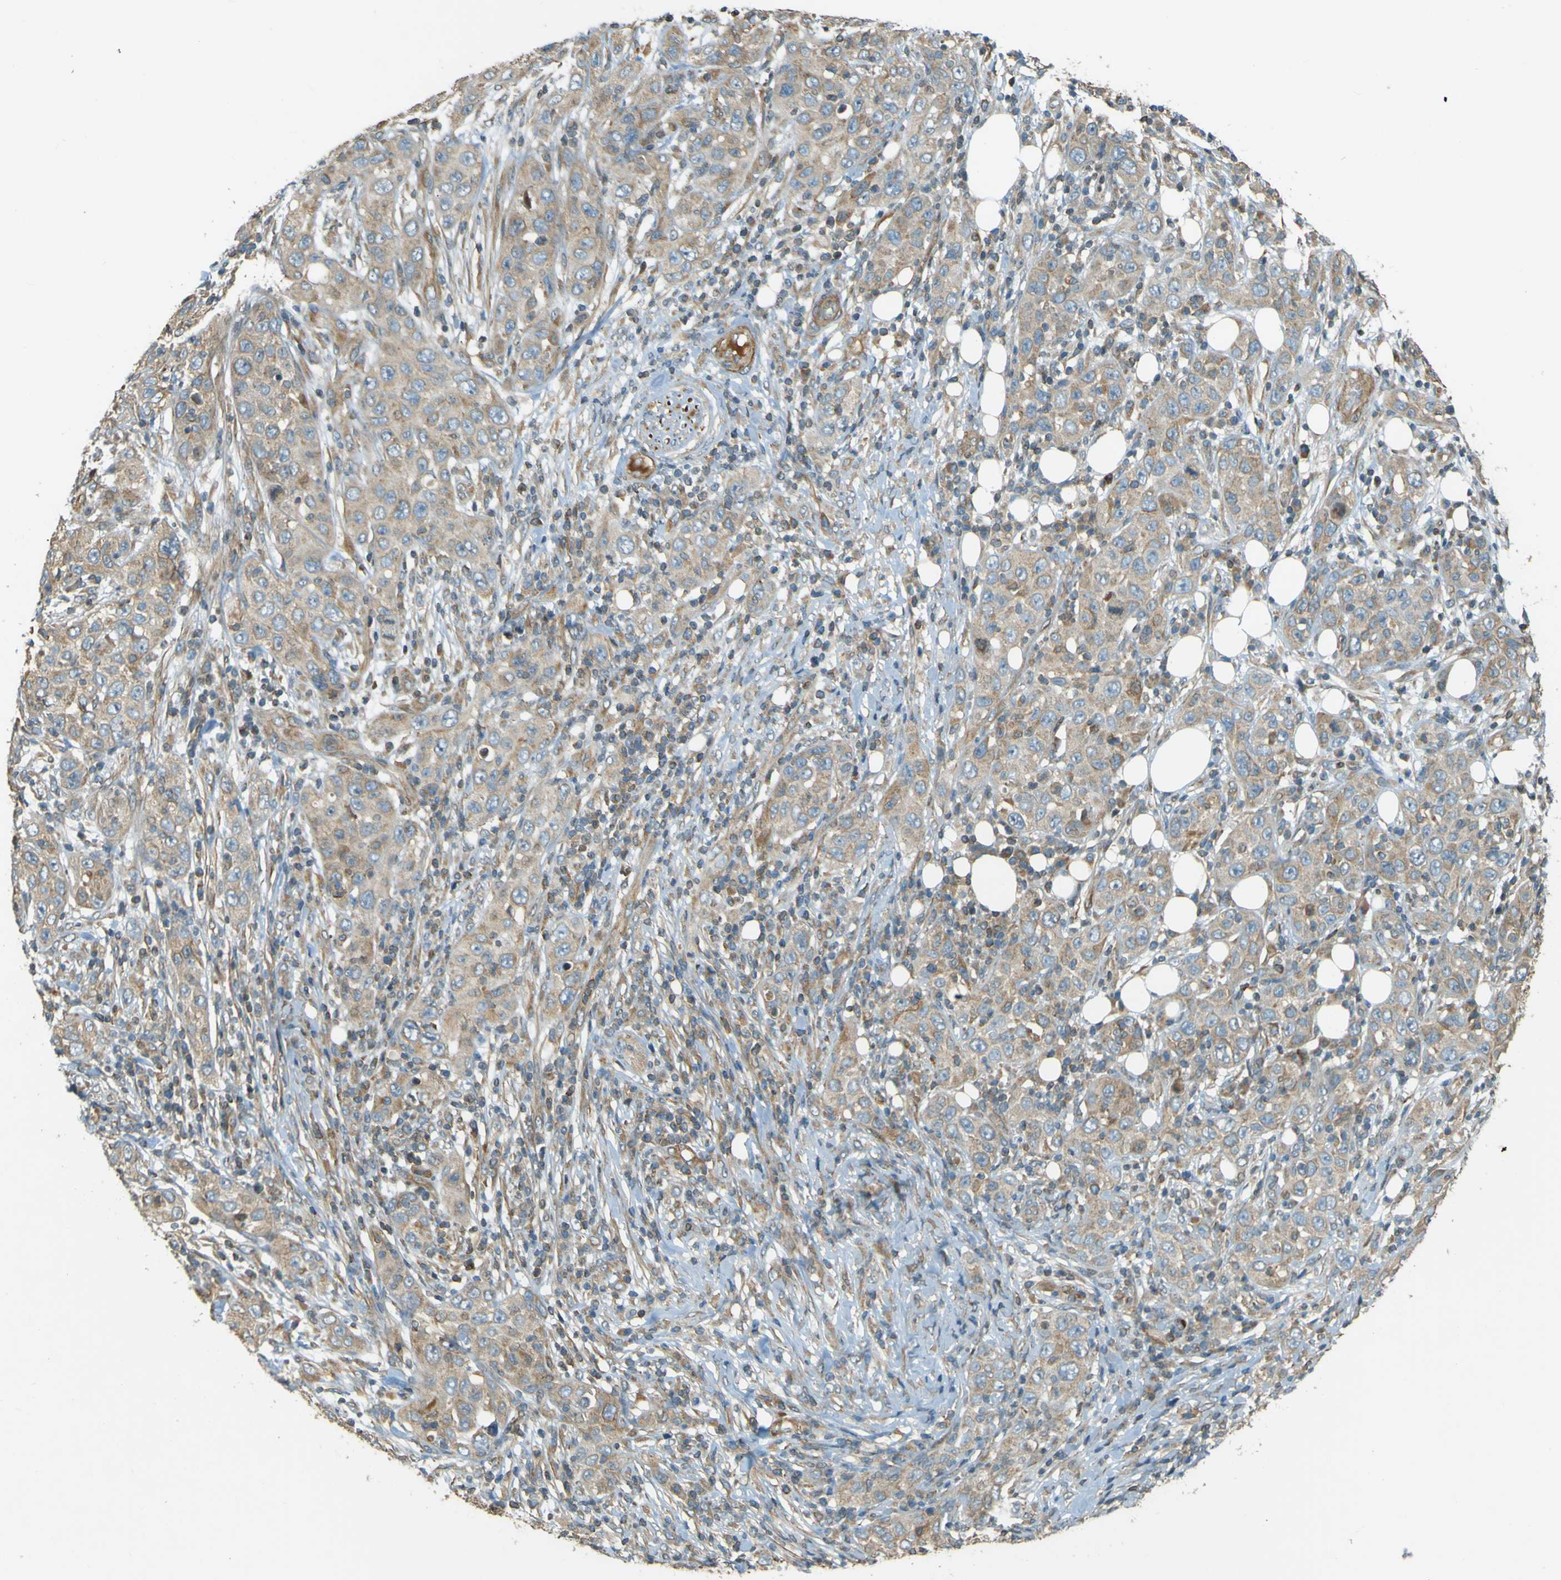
{"staining": {"intensity": "weak", "quantity": ">75%", "location": "cytoplasmic/membranous"}, "tissue": "skin cancer", "cell_type": "Tumor cells", "image_type": "cancer", "snomed": [{"axis": "morphology", "description": "Squamous cell carcinoma, NOS"}, {"axis": "topography", "description": "Skin"}], "caption": "This micrograph displays squamous cell carcinoma (skin) stained with immunohistochemistry (IHC) to label a protein in brown. The cytoplasmic/membranous of tumor cells show weak positivity for the protein. Nuclei are counter-stained blue.", "gene": "LPCAT1", "patient": {"sex": "female", "age": 88}}